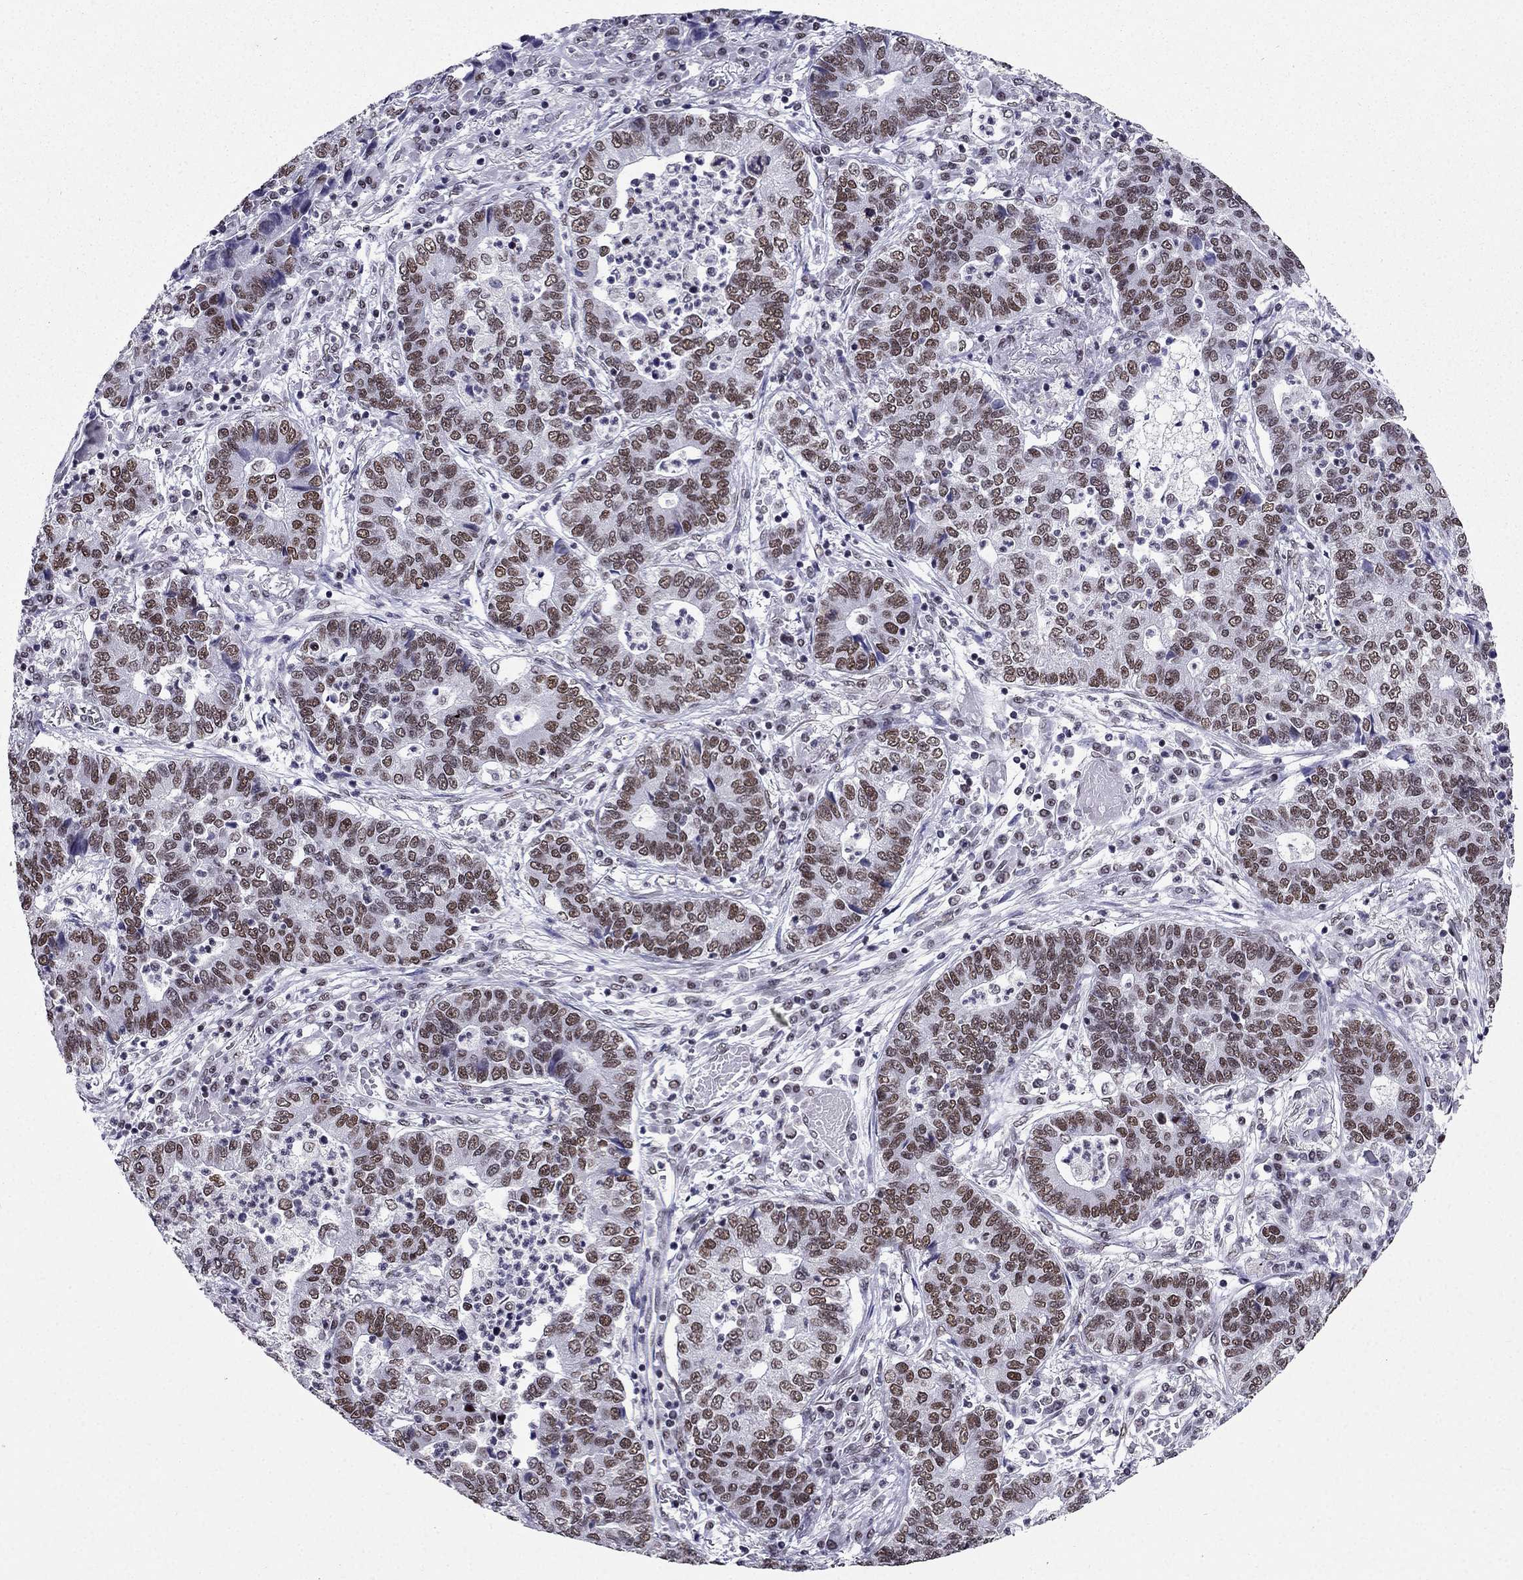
{"staining": {"intensity": "moderate", "quantity": ">75%", "location": "nuclear"}, "tissue": "lung cancer", "cell_type": "Tumor cells", "image_type": "cancer", "snomed": [{"axis": "morphology", "description": "Adenocarcinoma, NOS"}, {"axis": "topography", "description": "Lung"}], "caption": "Moderate nuclear expression for a protein is present in approximately >75% of tumor cells of lung adenocarcinoma using immunohistochemistry.", "gene": "ZNF420", "patient": {"sex": "female", "age": 57}}